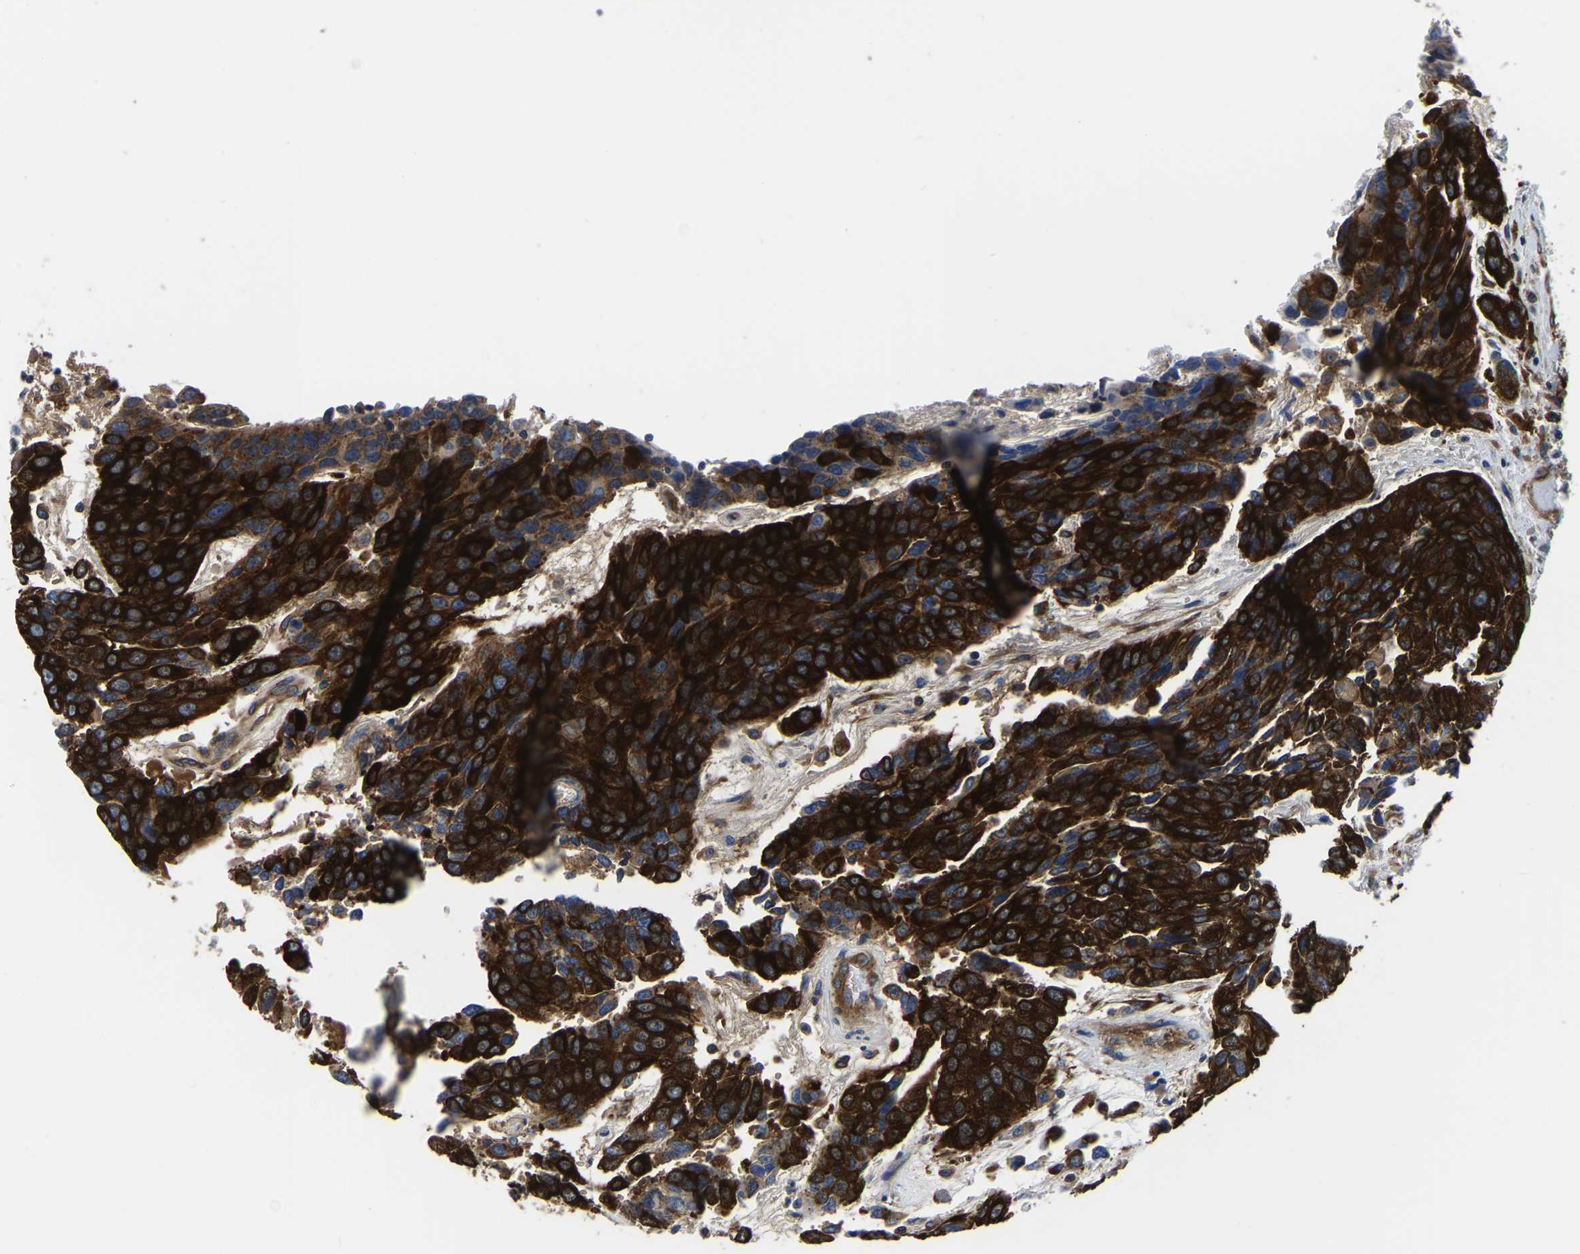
{"staining": {"intensity": "strong", "quantity": ">75%", "location": "cytoplasmic/membranous"}, "tissue": "urothelial cancer", "cell_type": "Tumor cells", "image_type": "cancer", "snomed": [{"axis": "morphology", "description": "Urothelial carcinoma, High grade"}, {"axis": "topography", "description": "Urinary bladder"}], "caption": "Immunohistochemistry (IHC) (DAB) staining of urothelial cancer demonstrates strong cytoplasmic/membranous protein positivity in approximately >75% of tumor cells.", "gene": "TFG", "patient": {"sex": "female", "age": 80}}